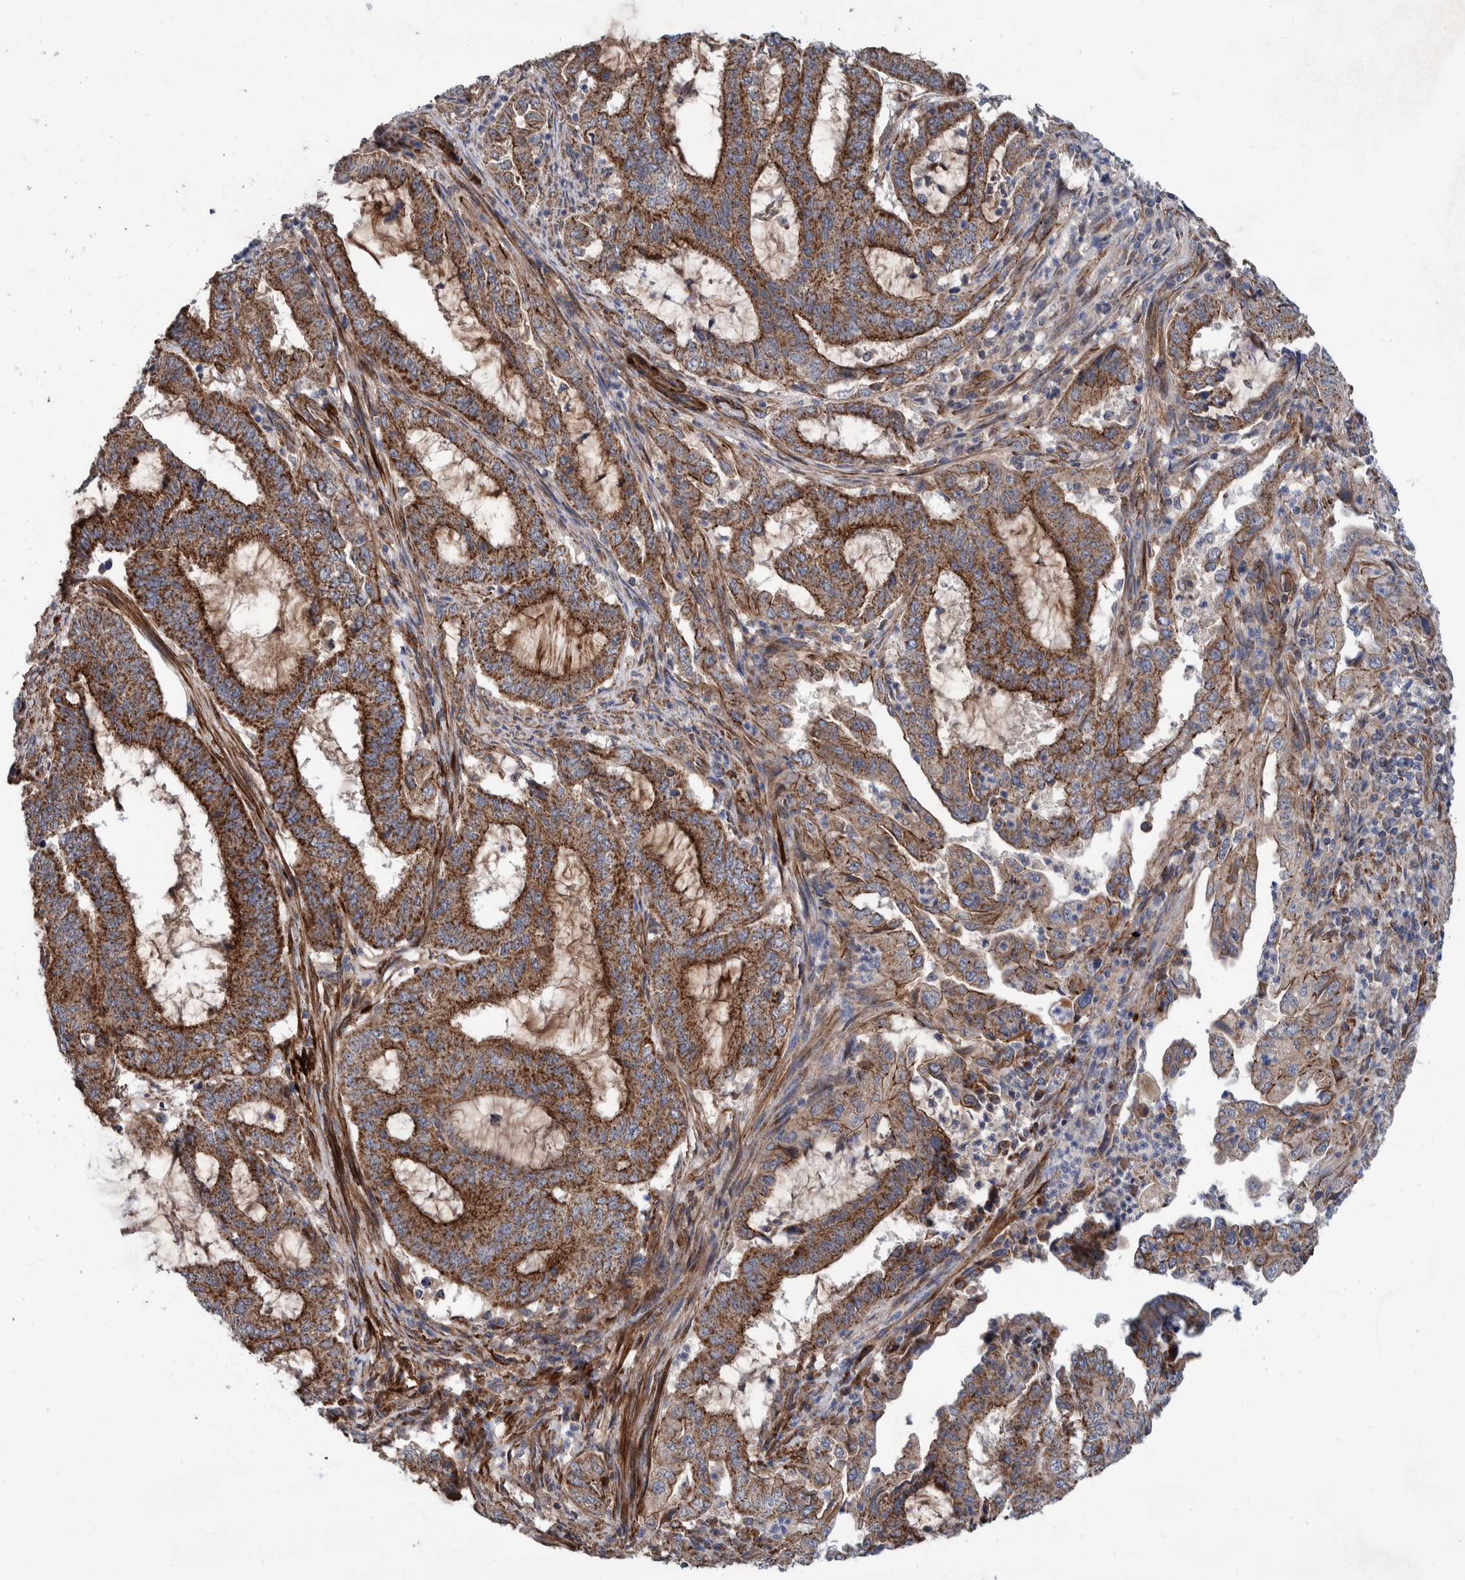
{"staining": {"intensity": "strong", "quantity": ">75%", "location": "cytoplasmic/membranous"}, "tissue": "endometrial cancer", "cell_type": "Tumor cells", "image_type": "cancer", "snomed": [{"axis": "morphology", "description": "Adenocarcinoma, NOS"}, {"axis": "topography", "description": "Endometrium"}], "caption": "High-magnification brightfield microscopy of endometrial cancer (adenocarcinoma) stained with DAB (3,3'-diaminobenzidine) (brown) and counterstained with hematoxylin (blue). tumor cells exhibit strong cytoplasmic/membranous expression is identified in approximately>75% of cells. Using DAB (3,3'-diaminobenzidine) (brown) and hematoxylin (blue) stains, captured at high magnification using brightfield microscopy.", "gene": "SLC25A10", "patient": {"sex": "female", "age": 51}}